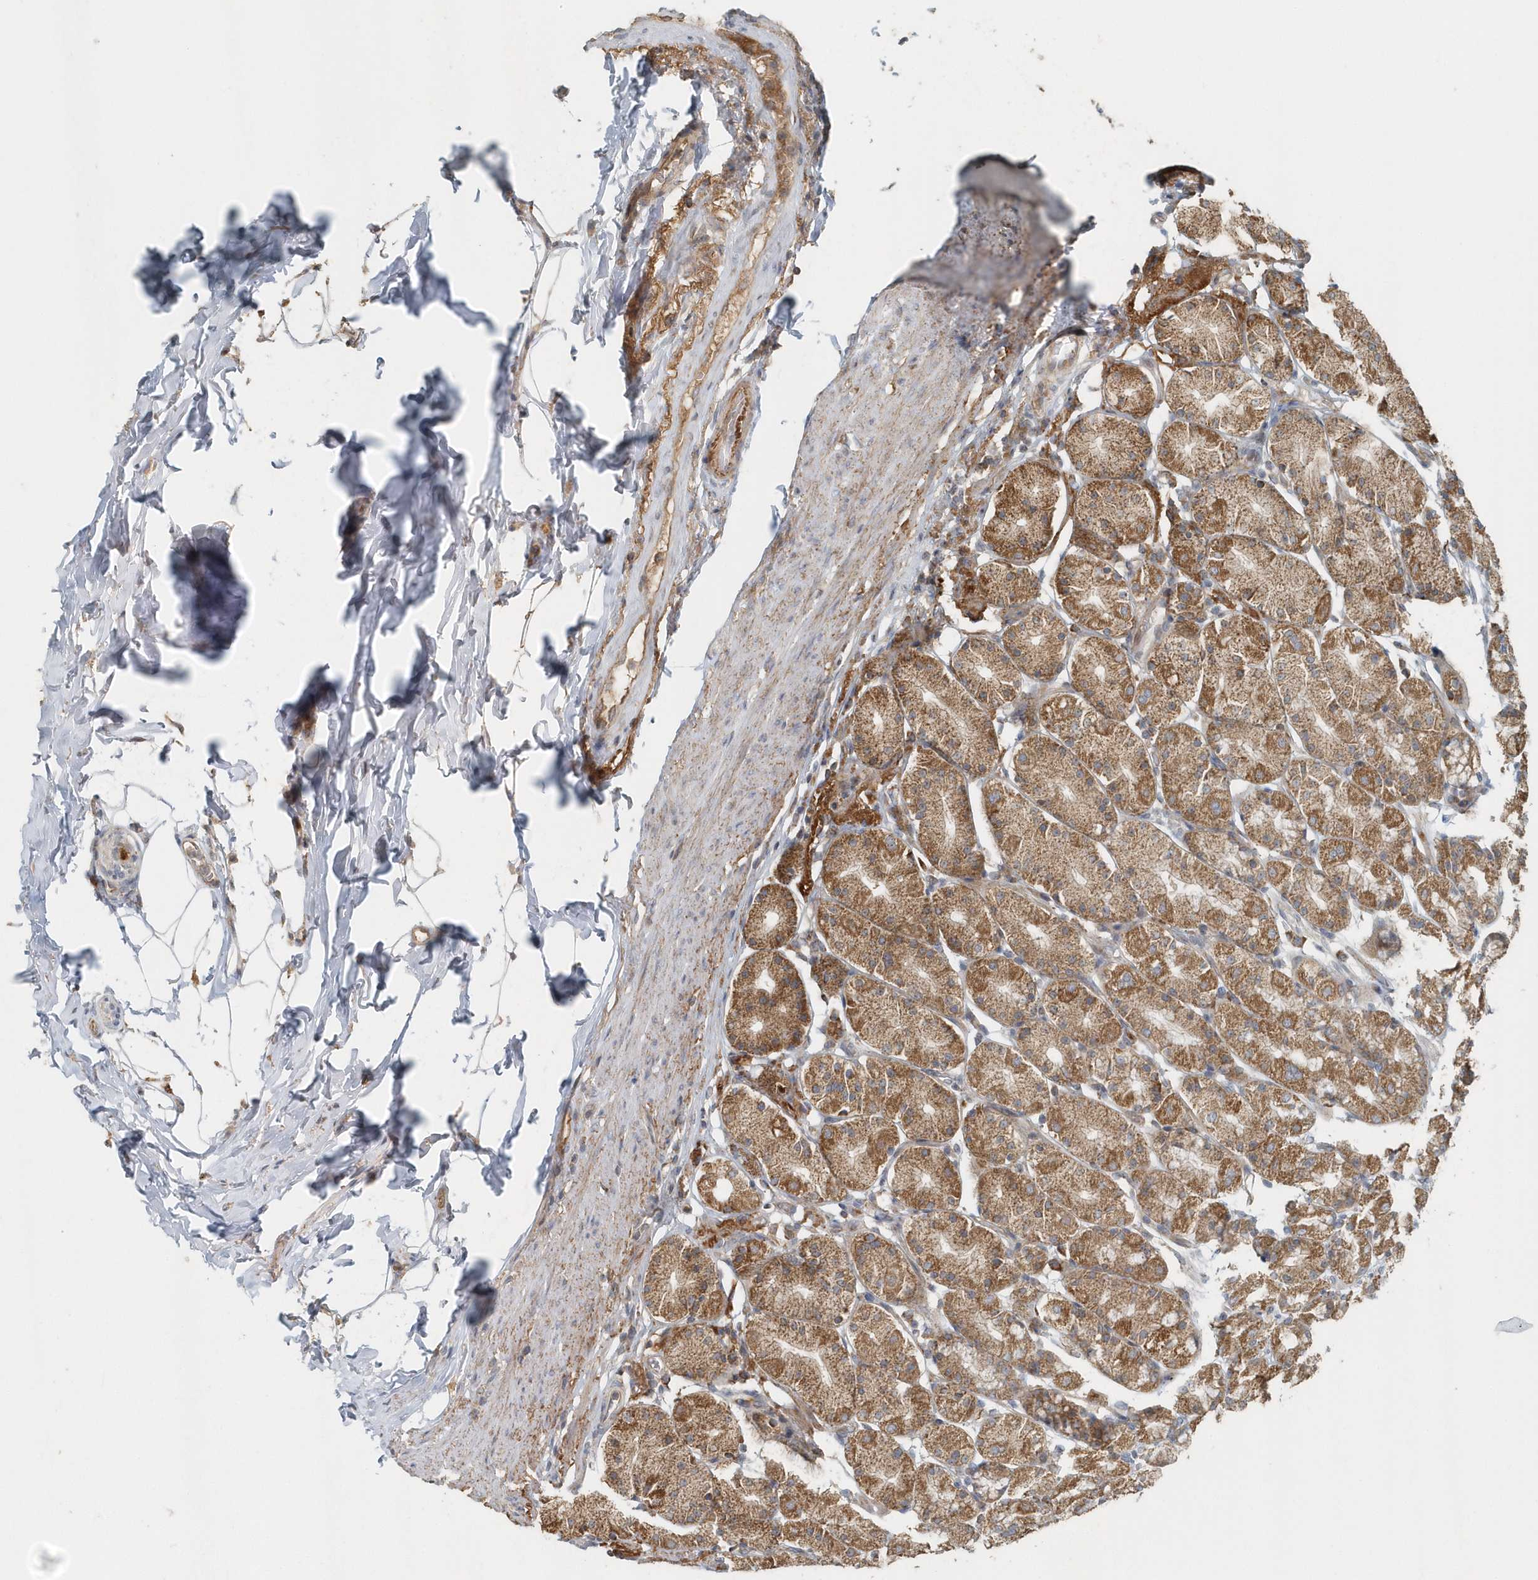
{"staining": {"intensity": "strong", "quantity": ">75%", "location": "cytoplasmic/membranous"}, "tissue": "stomach", "cell_type": "Glandular cells", "image_type": "normal", "snomed": [{"axis": "morphology", "description": "Normal tissue, NOS"}, {"axis": "topography", "description": "Stomach, upper"}], "caption": "Protein analysis of benign stomach displays strong cytoplasmic/membranous positivity in about >75% of glandular cells. Using DAB (brown) and hematoxylin (blue) stains, captured at high magnification using brightfield microscopy.", "gene": "MMUT", "patient": {"sex": "male", "age": 68}}